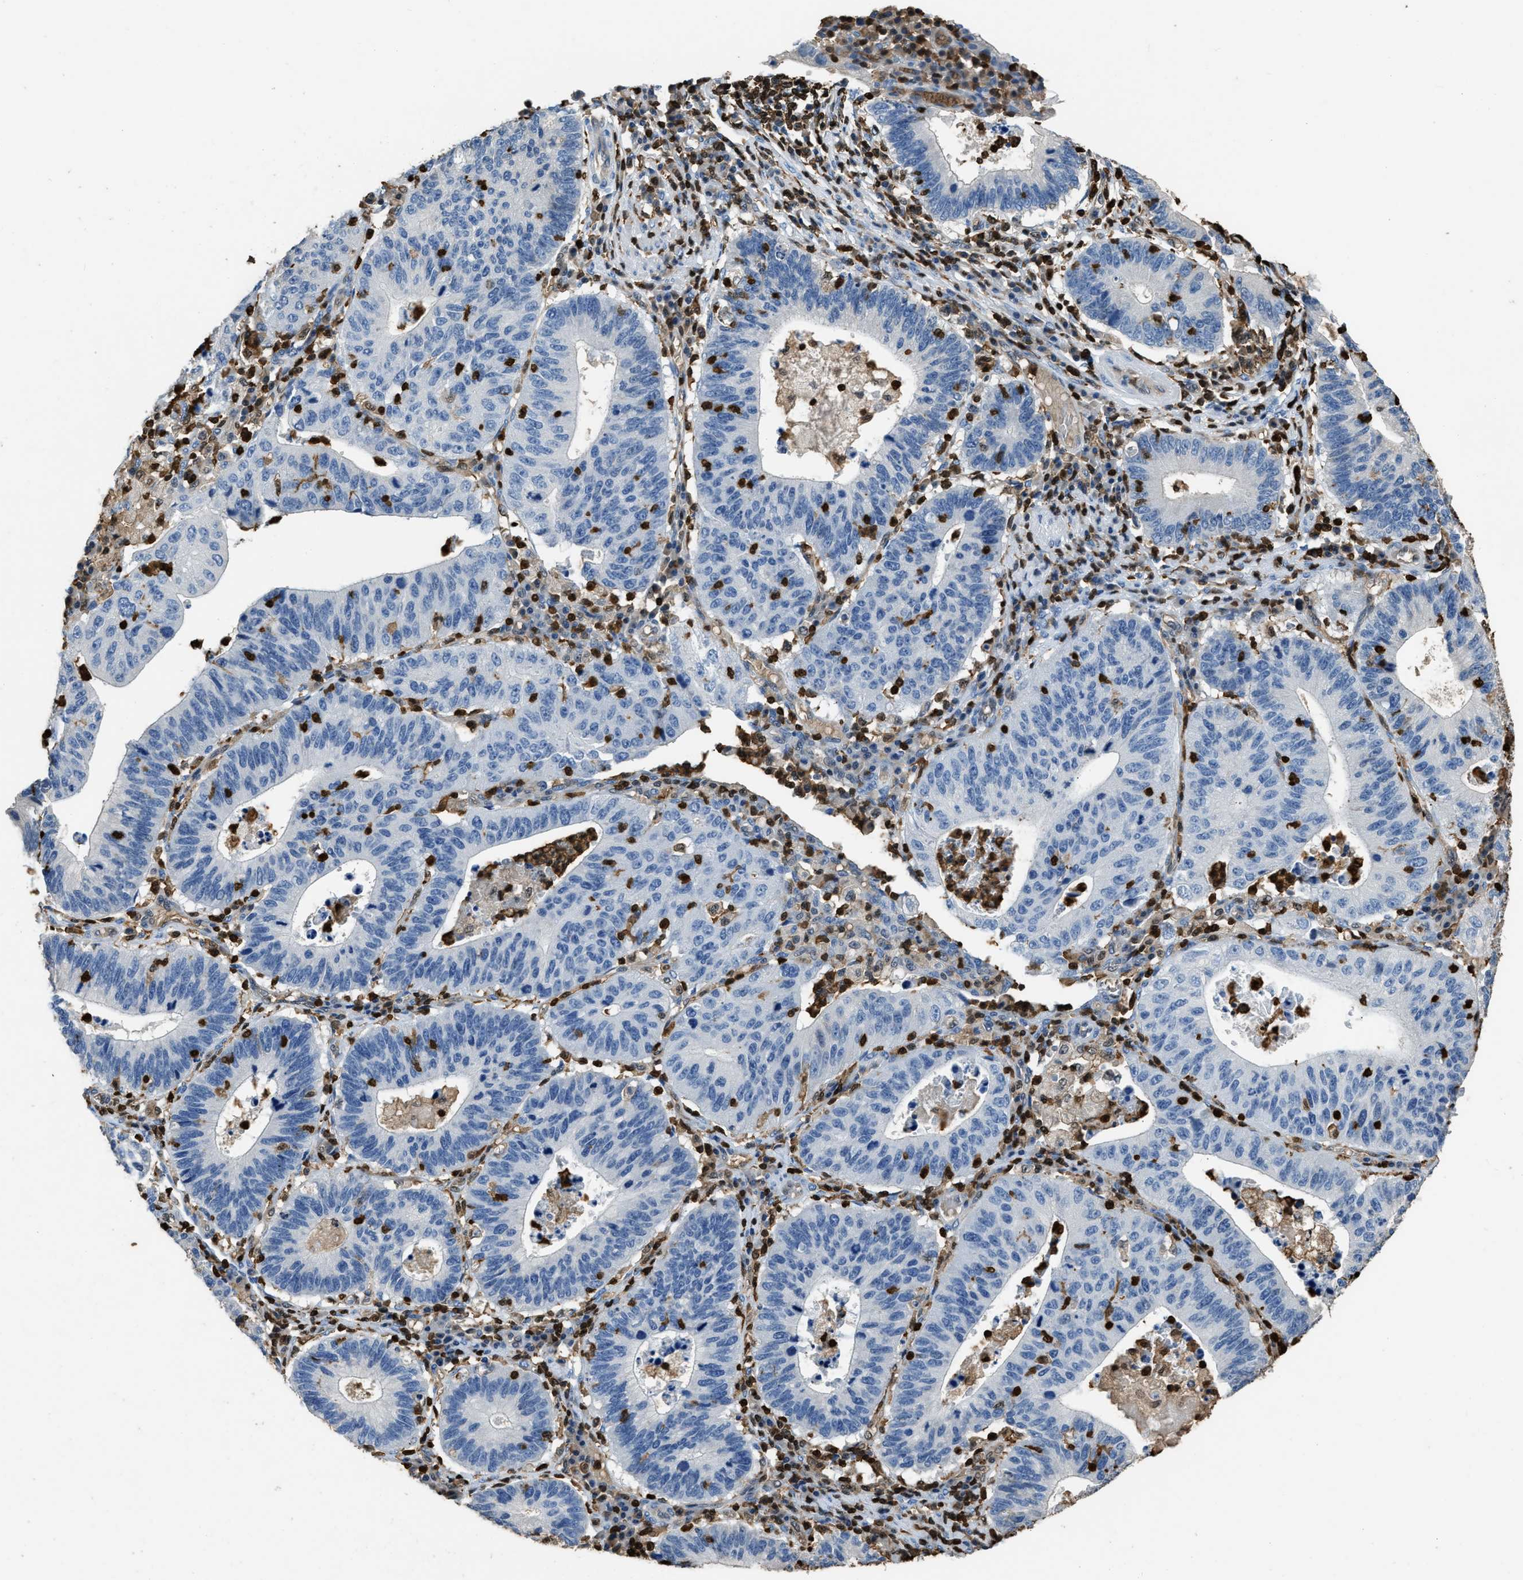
{"staining": {"intensity": "negative", "quantity": "none", "location": "none"}, "tissue": "stomach cancer", "cell_type": "Tumor cells", "image_type": "cancer", "snomed": [{"axis": "morphology", "description": "Adenocarcinoma, NOS"}, {"axis": "topography", "description": "Stomach"}], "caption": "Human adenocarcinoma (stomach) stained for a protein using IHC reveals no staining in tumor cells.", "gene": "ARHGDIB", "patient": {"sex": "male", "age": 59}}